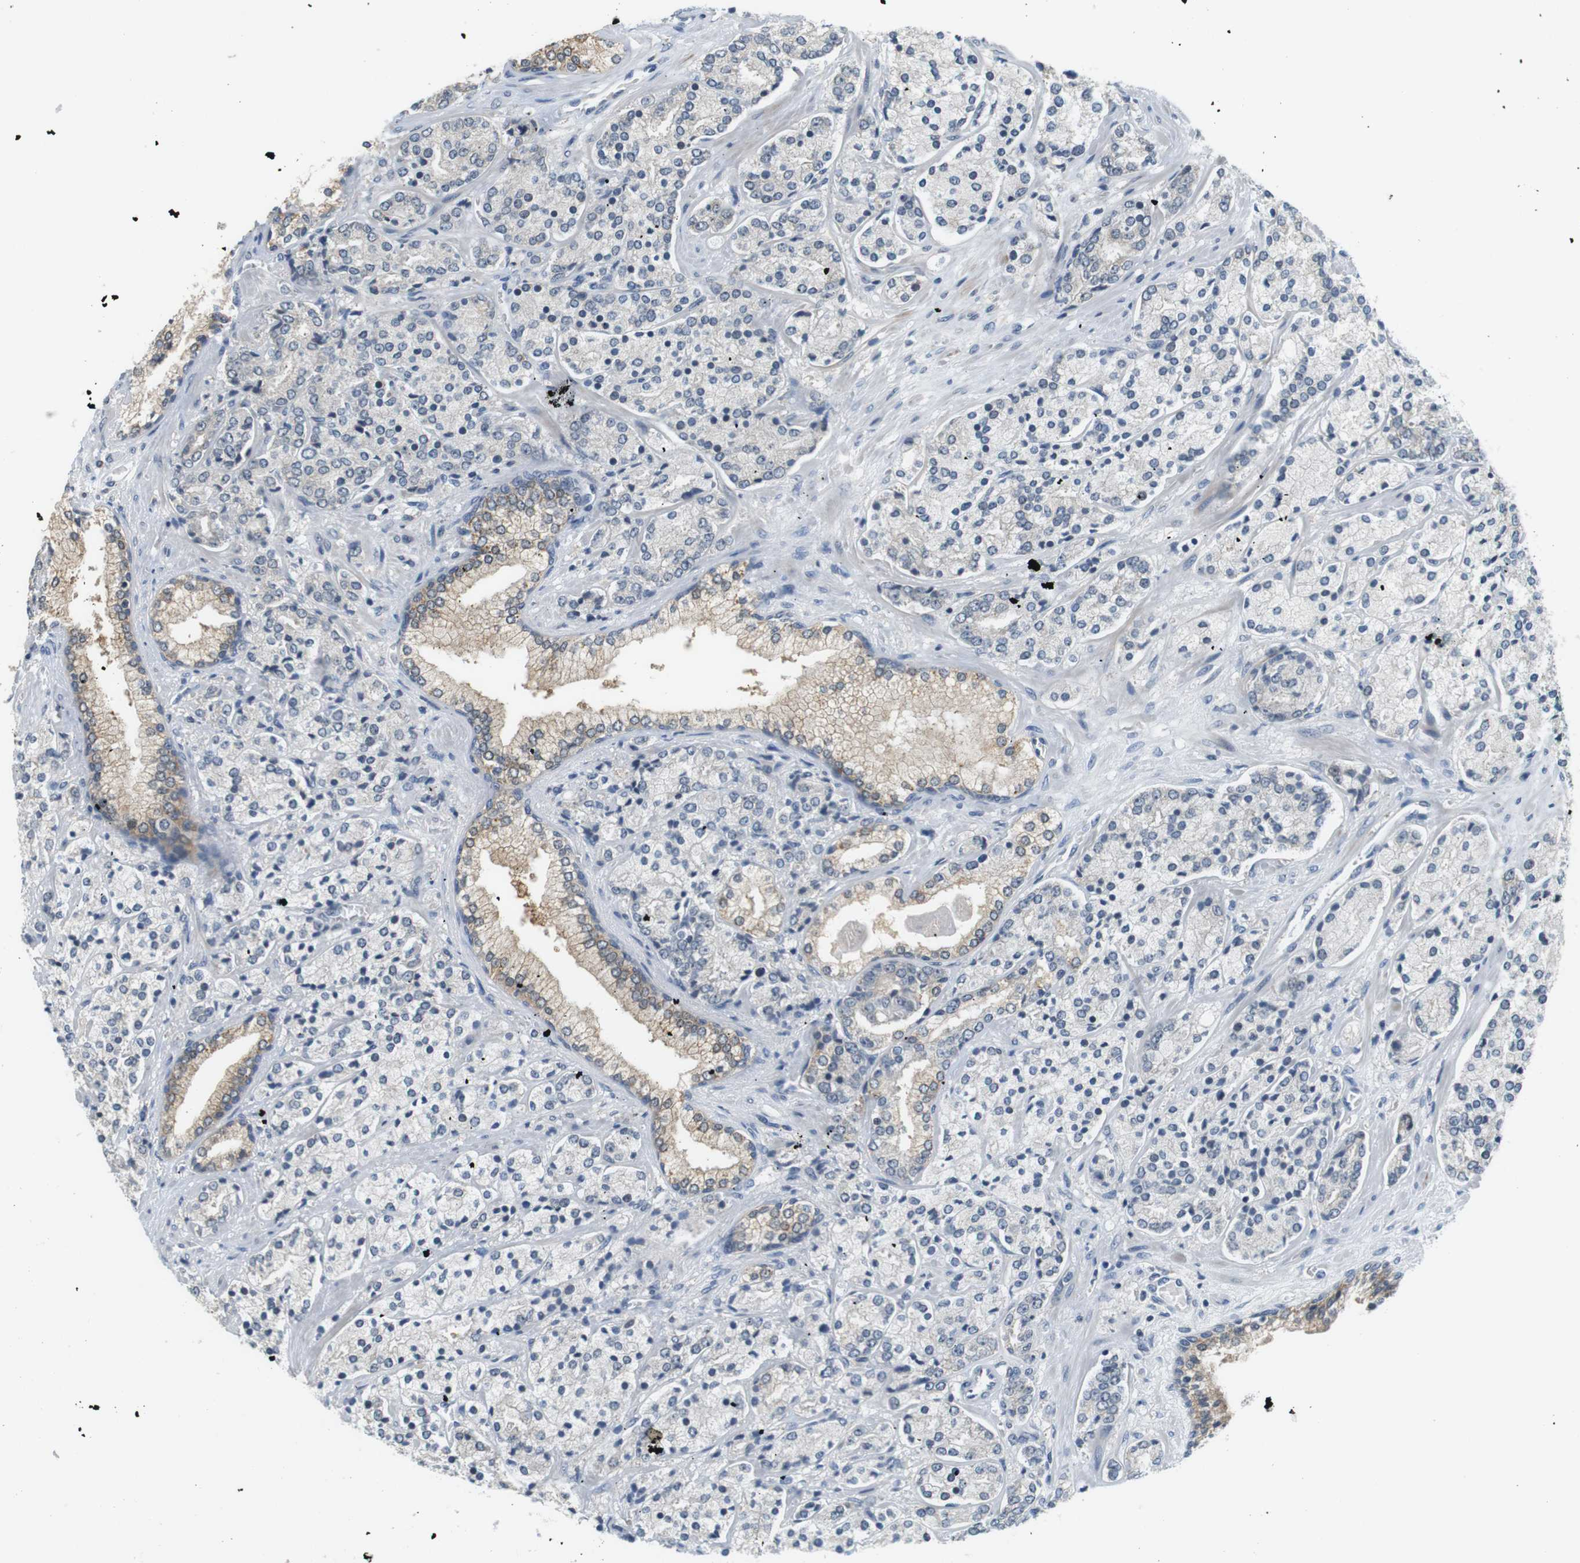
{"staining": {"intensity": "negative", "quantity": "none", "location": "none"}, "tissue": "prostate cancer", "cell_type": "Tumor cells", "image_type": "cancer", "snomed": [{"axis": "morphology", "description": "Adenocarcinoma, High grade"}, {"axis": "topography", "description": "Prostate"}], "caption": "A histopathology image of human prostate high-grade adenocarcinoma is negative for staining in tumor cells.", "gene": "WNT7A", "patient": {"sex": "male", "age": 71}}